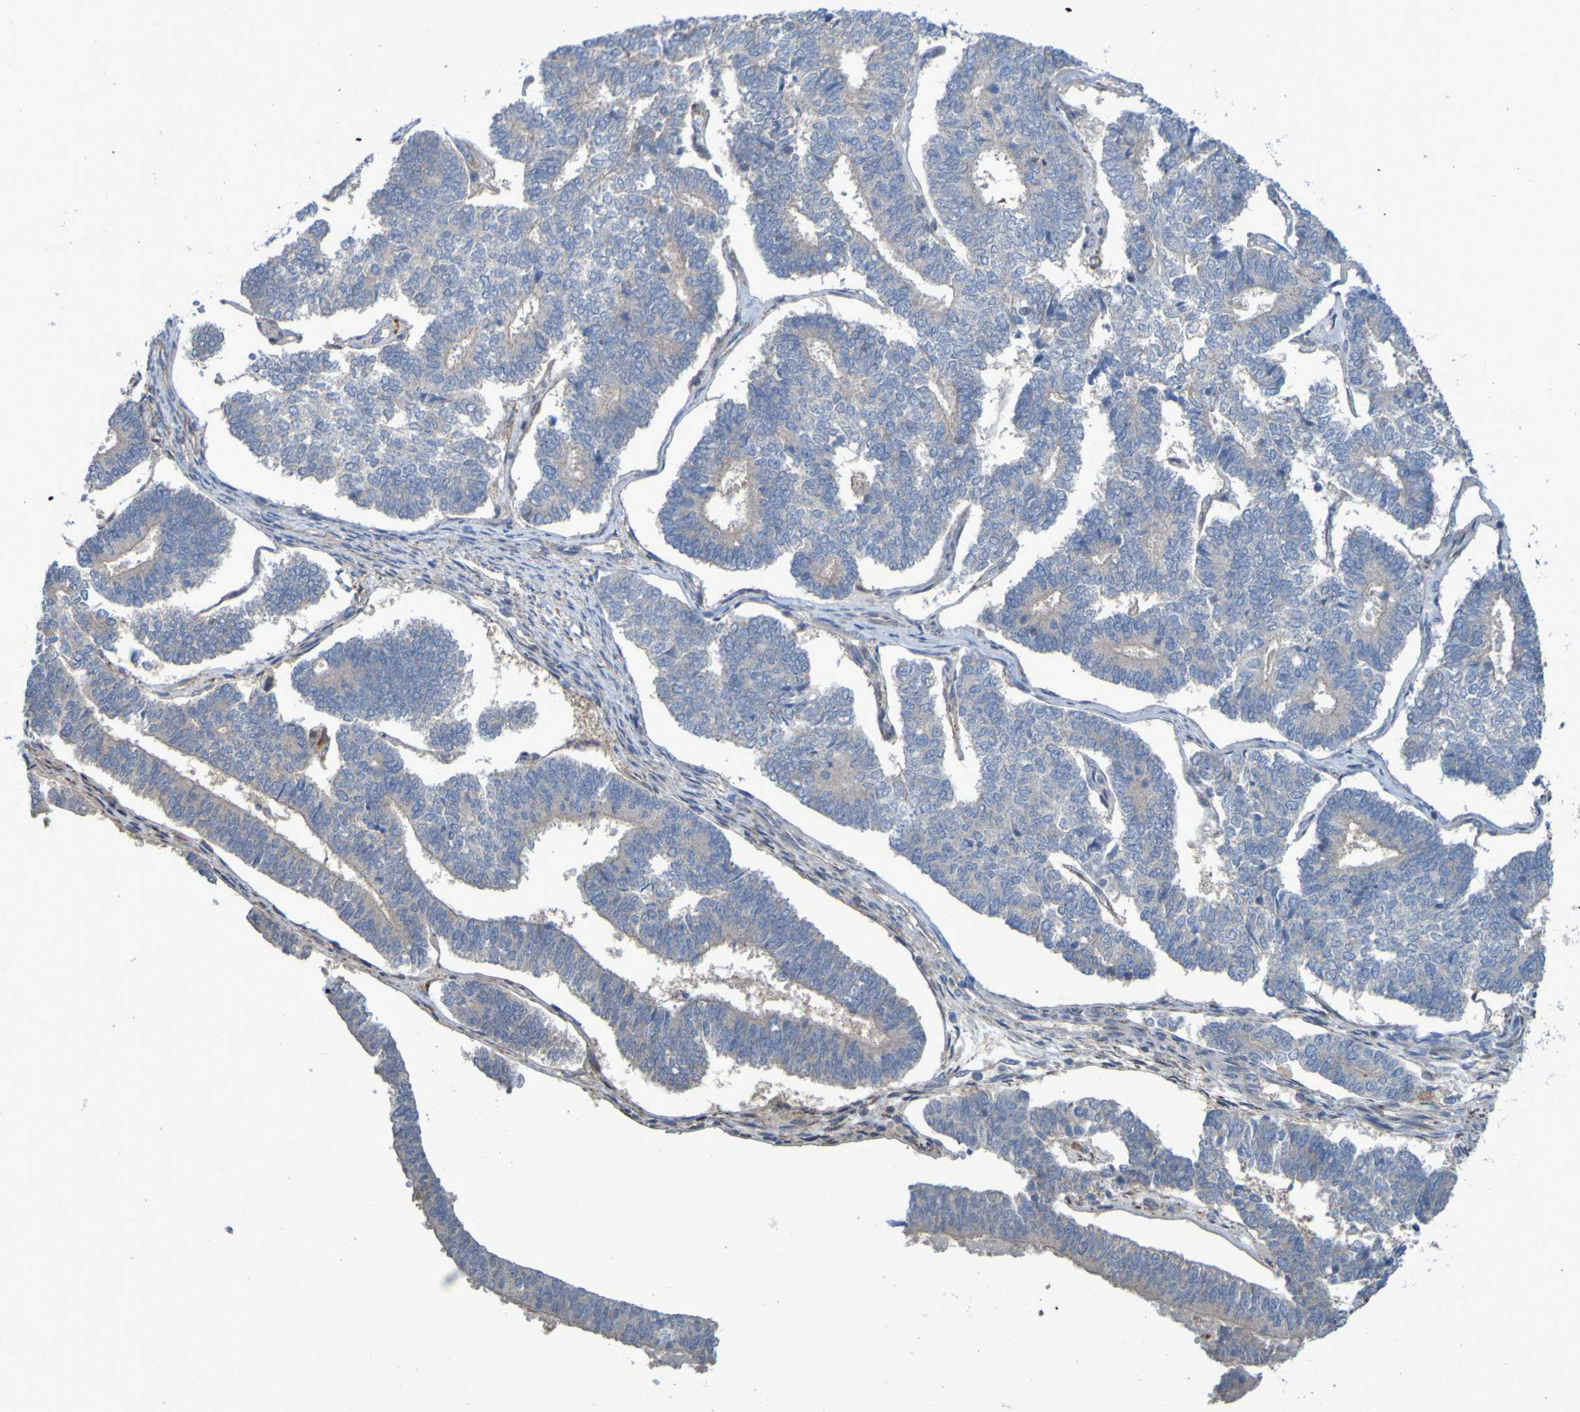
{"staining": {"intensity": "weak", "quantity": "25%-75%", "location": "cytoplasmic/membranous"}, "tissue": "endometrial cancer", "cell_type": "Tumor cells", "image_type": "cancer", "snomed": [{"axis": "morphology", "description": "Adenocarcinoma, NOS"}, {"axis": "topography", "description": "Endometrium"}], "caption": "Endometrial cancer (adenocarcinoma) was stained to show a protein in brown. There is low levels of weak cytoplasmic/membranous positivity in approximately 25%-75% of tumor cells. (Brightfield microscopy of DAB IHC at high magnification).", "gene": "NPRL3", "patient": {"sex": "female", "age": 70}}